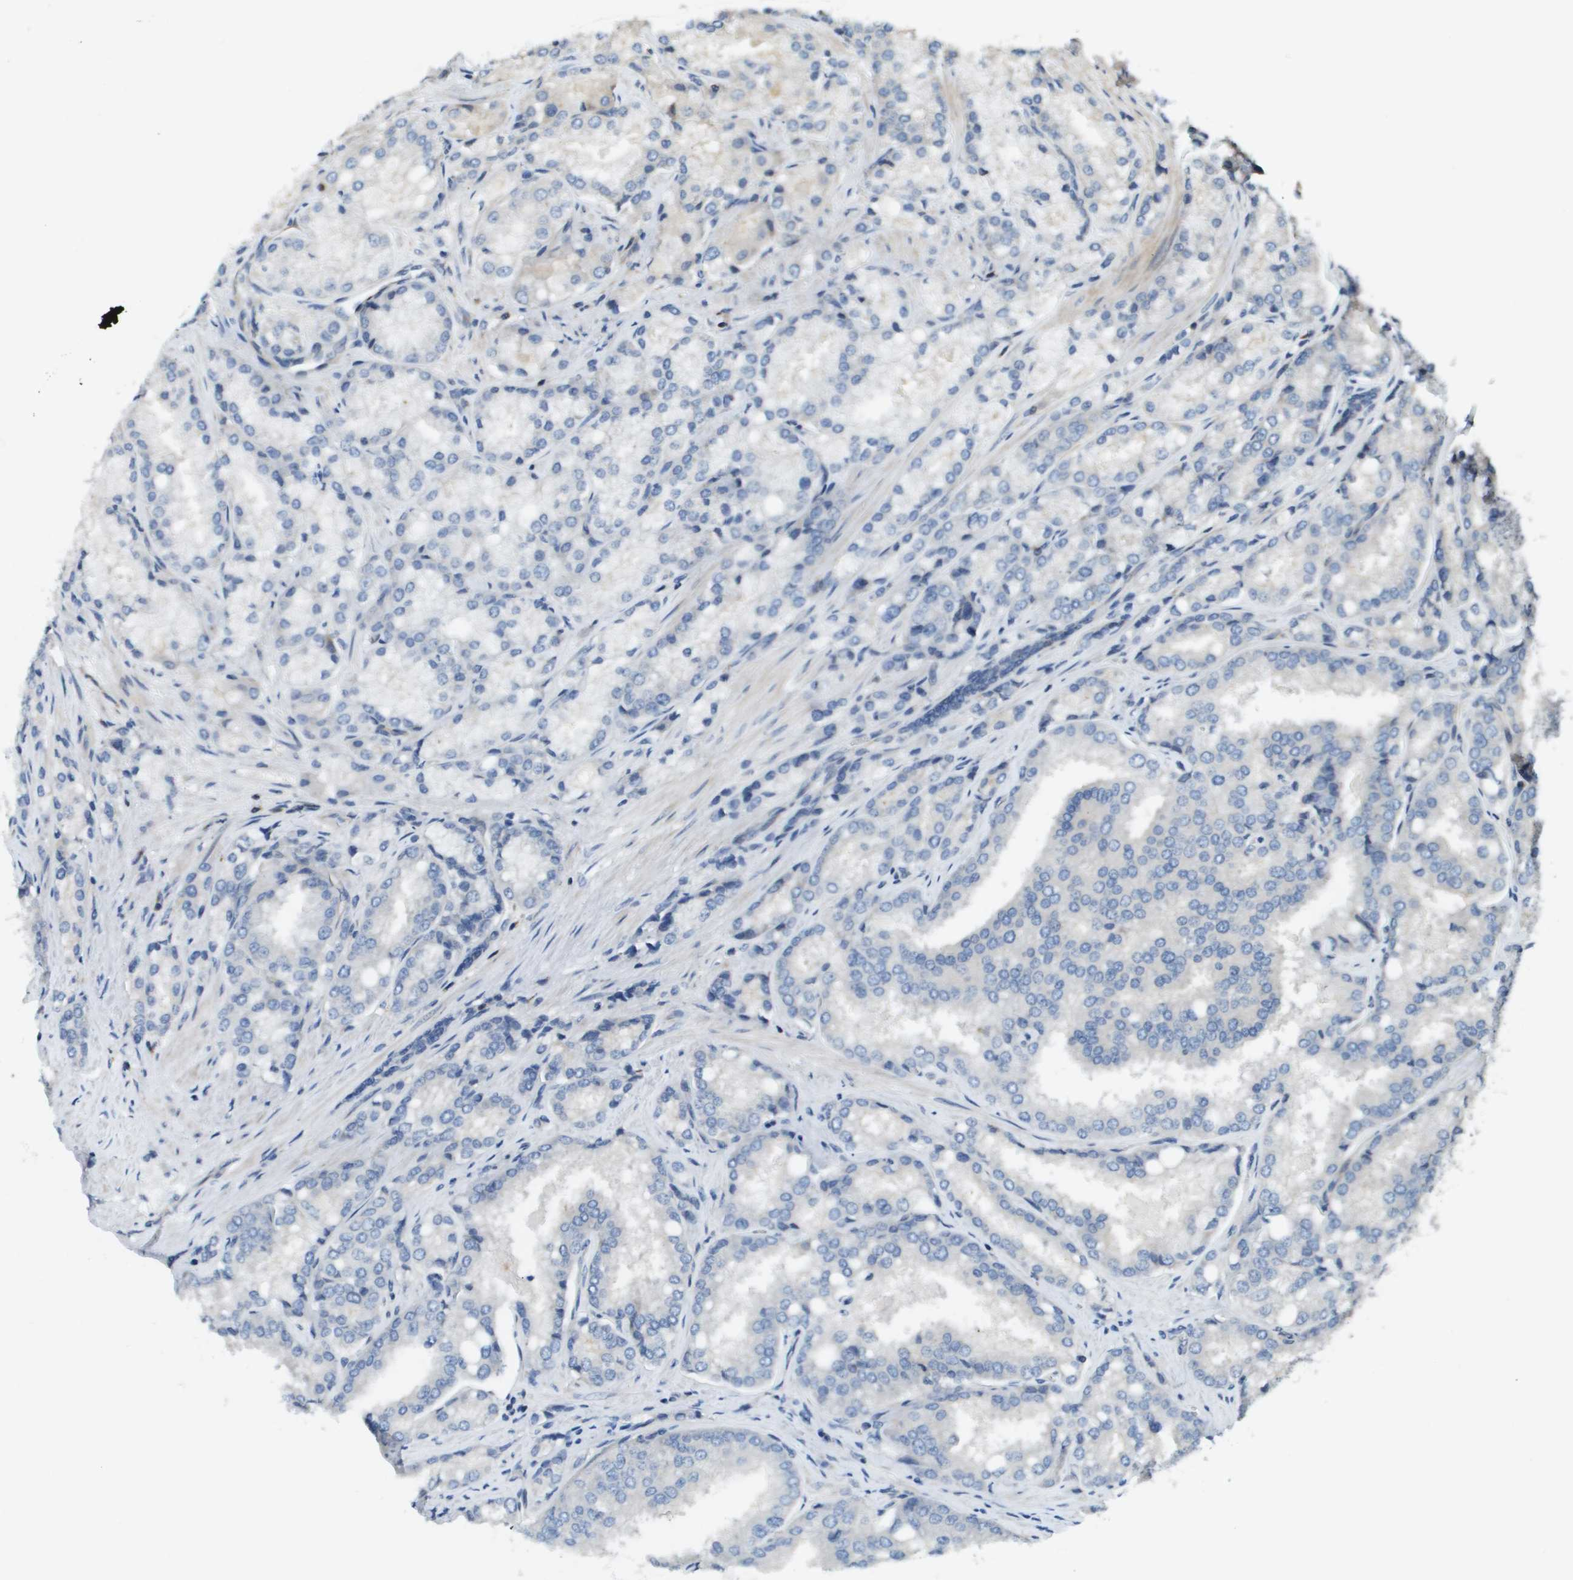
{"staining": {"intensity": "negative", "quantity": "none", "location": "none"}, "tissue": "prostate cancer", "cell_type": "Tumor cells", "image_type": "cancer", "snomed": [{"axis": "morphology", "description": "Adenocarcinoma, High grade"}, {"axis": "topography", "description": "Prostate"}], "caption": "Immunohistochemistry of human adenocarcinoma (high-grade) (prostate) exhibits no expression in tumor cells.", "gene": "SCN4B", "patient": {"sex": "male", "age": 50}}